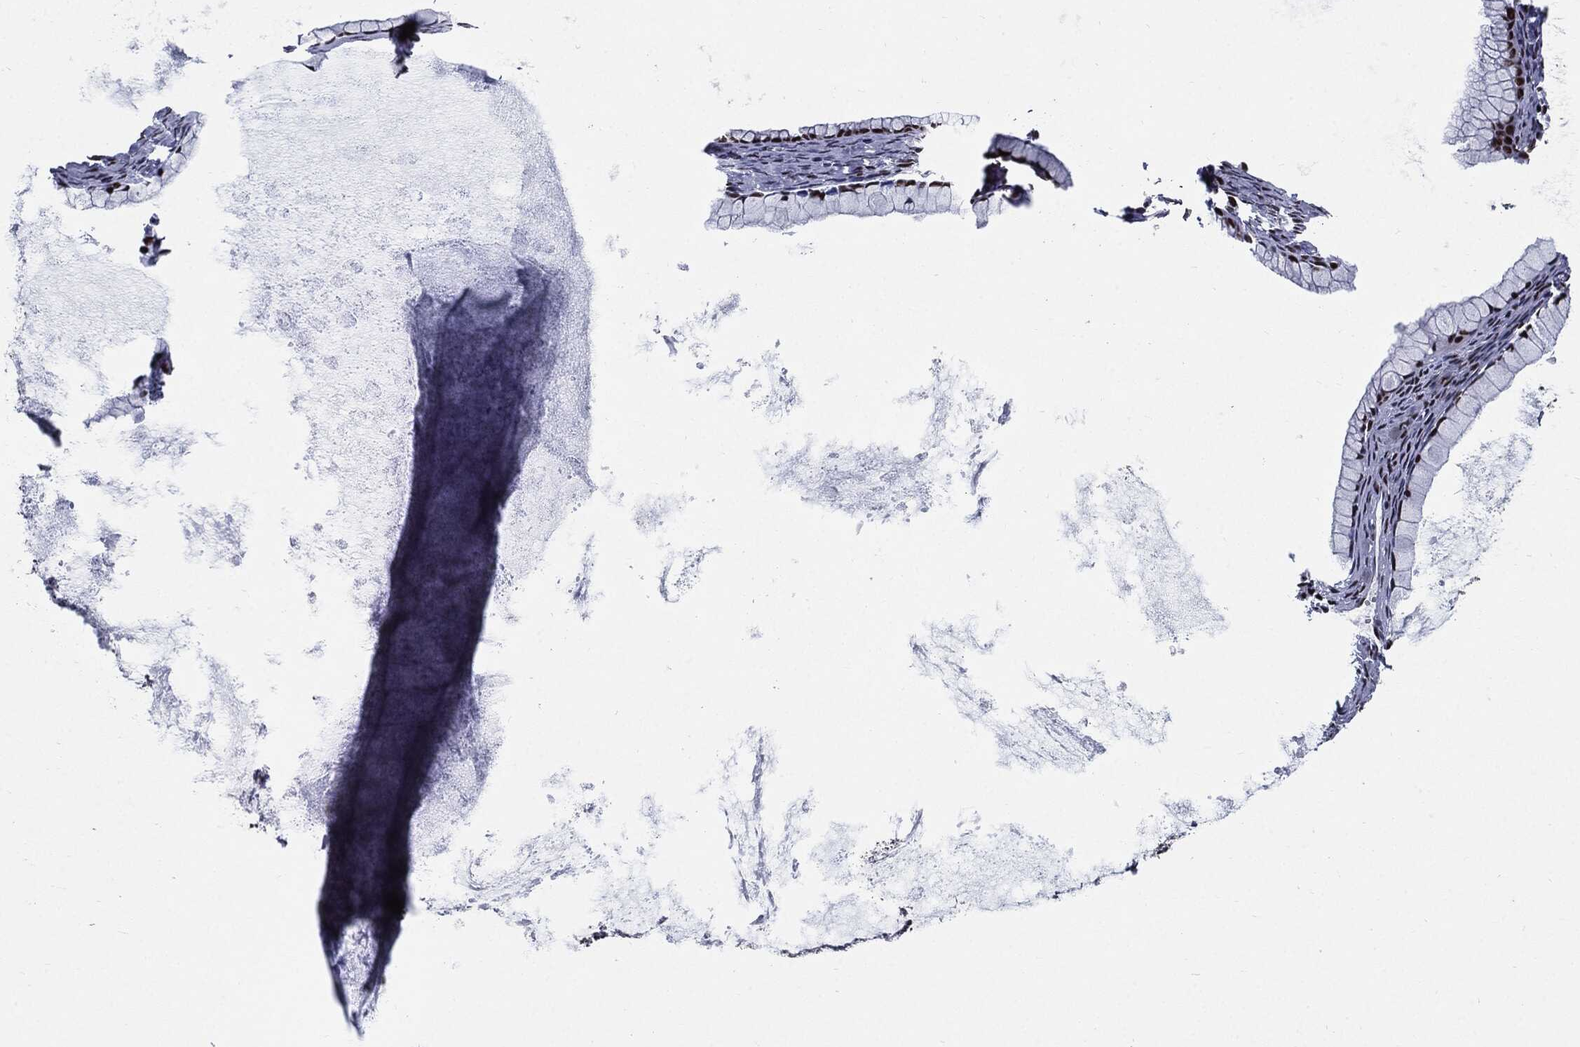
{"staining": {"intensity": "strong", "quantity": ">75%", "location": "nuclear"}, "tissue": "ovarian cancer", "cell_type": "Tumor cells", "image_type": "cancer", "snomed": [{"axis": "morphology", "description": "Cystadenocarcinoma, mucinous, NOS"}, {"axis": "topography", "description": "Ovary"}], "caption": "Ovarian mucinous cystadenocarcinoma stained for a protein (brown) demonstrates strong nuclear positive expression in about >75% of tumor cells.", "gene": "ZFP91", "patient": {"sex": "female", "age": 41}}